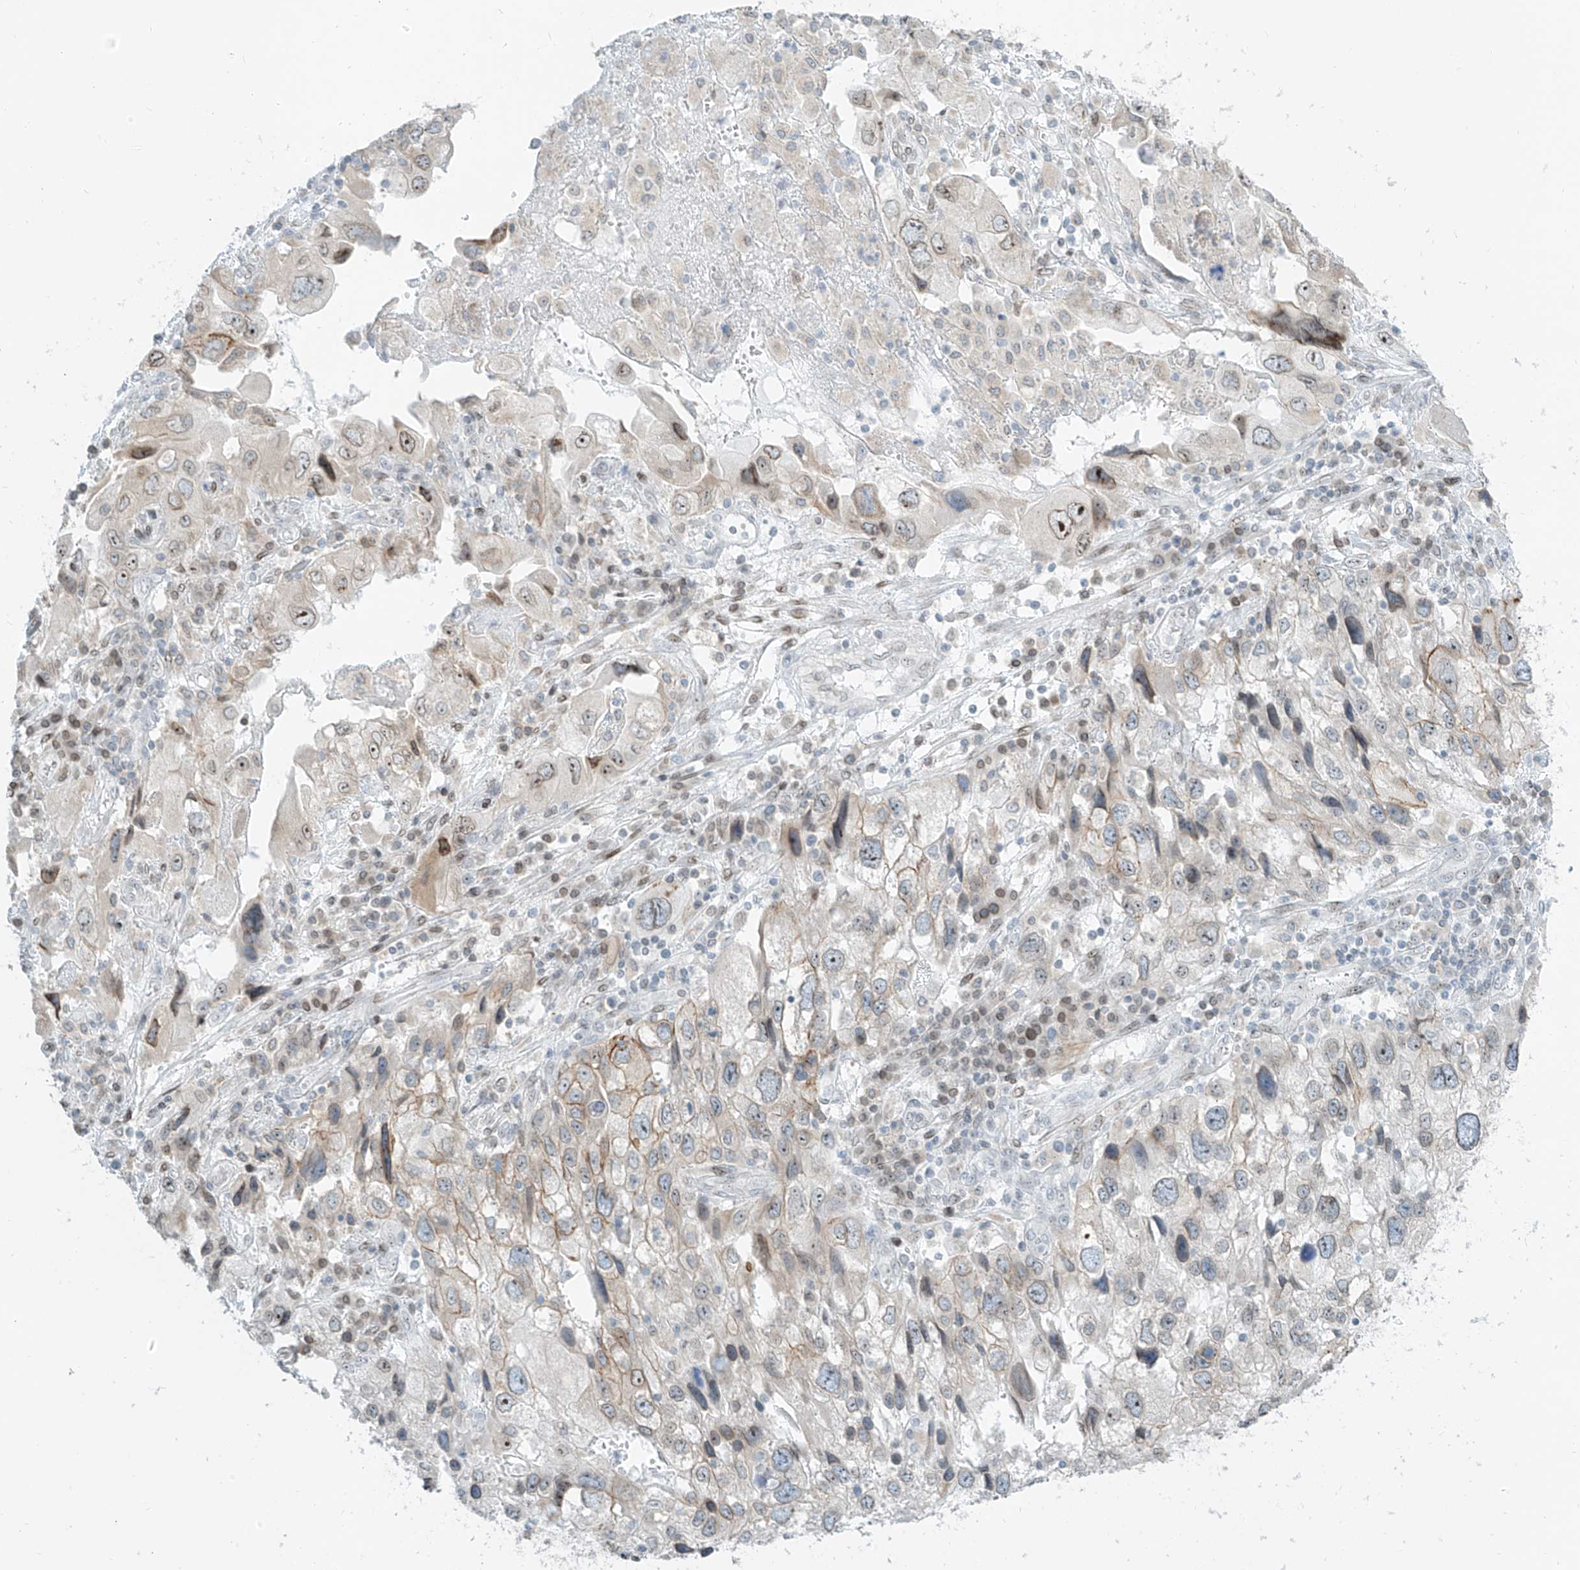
{"staining": {"intensity": "moderate", "quantity": "<25%", "location": "cytoplasmic/membranous,nuclear"}, "tissue": "endometrial cancer", "cell_type": "Tumor cells", "image_type": "cancer", "snomed": [{"axis": "morphology", "description": "Adenocarcinoma, NOS"}, {"axis": "topography", "description": "Endometrium"}], "caption": "Immunohistochemical staining of human endometrial cancer (adenocarcinoma) shows low levels of moderate cytoplasmic/membranous and nuclear positivity in about <25% of tumor cells.", "gene": "SAMD15", "patient": {"sex": "female", "age": 49}}